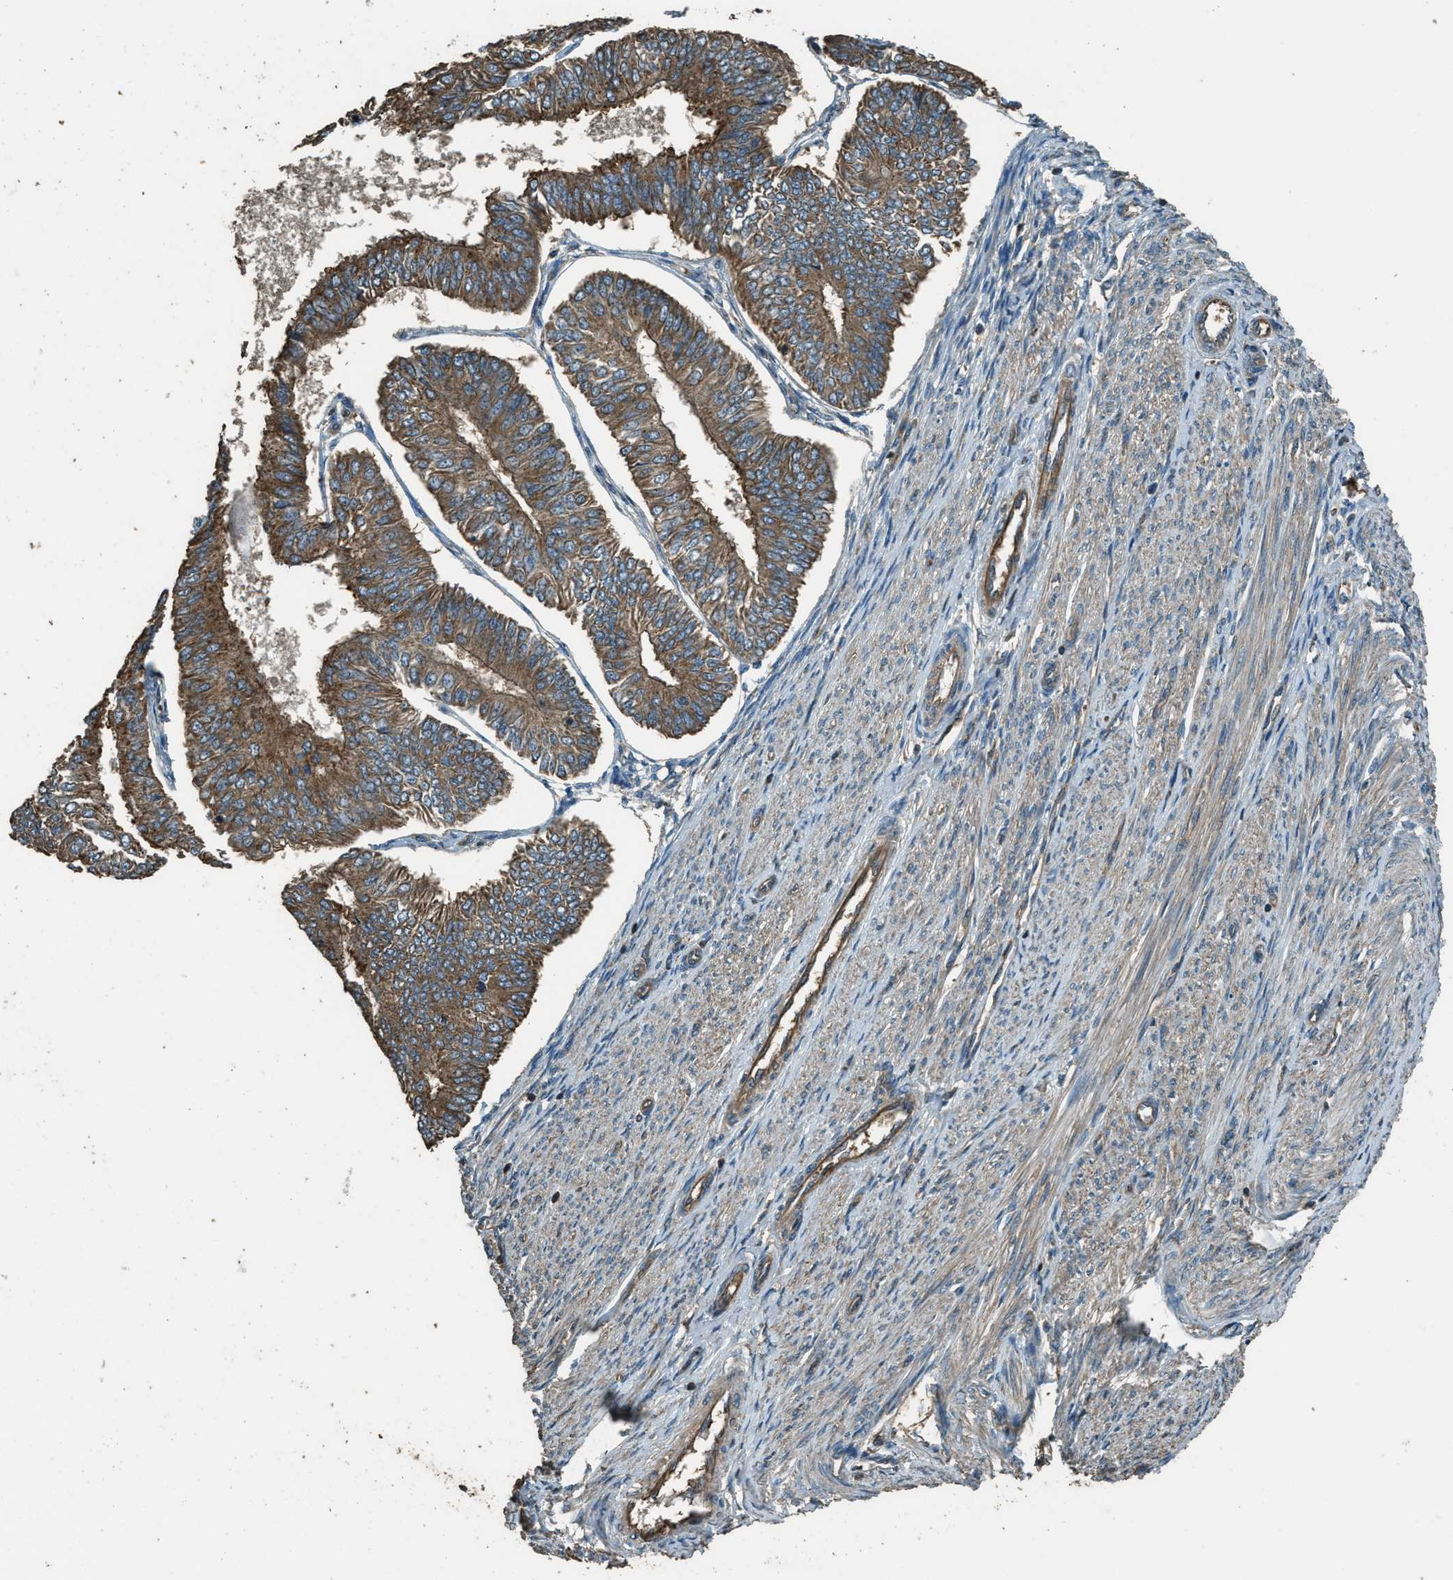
{"staining": {"intensity": "strong", "quantity": ">75%", "location": "cytoplasmic/membranous"}, "tissue": "endometrial cancer", "cell_type": "Tumor cells", "image_type": "cancer", "snomed": [{"axis": "morphology", "description": "Adenocarcinoma, NOS"}, {"axis": "topography", "description": "Endometrium"}], "caption": "Protein analysis of endometrial cancer (adenocarcinoma) tissue demonstrates strong cytoplasmic/membranous positivity in about >75% of tumor cells.", "gene": "MARS1", "patient": {"sex": "female", "age": 58}}